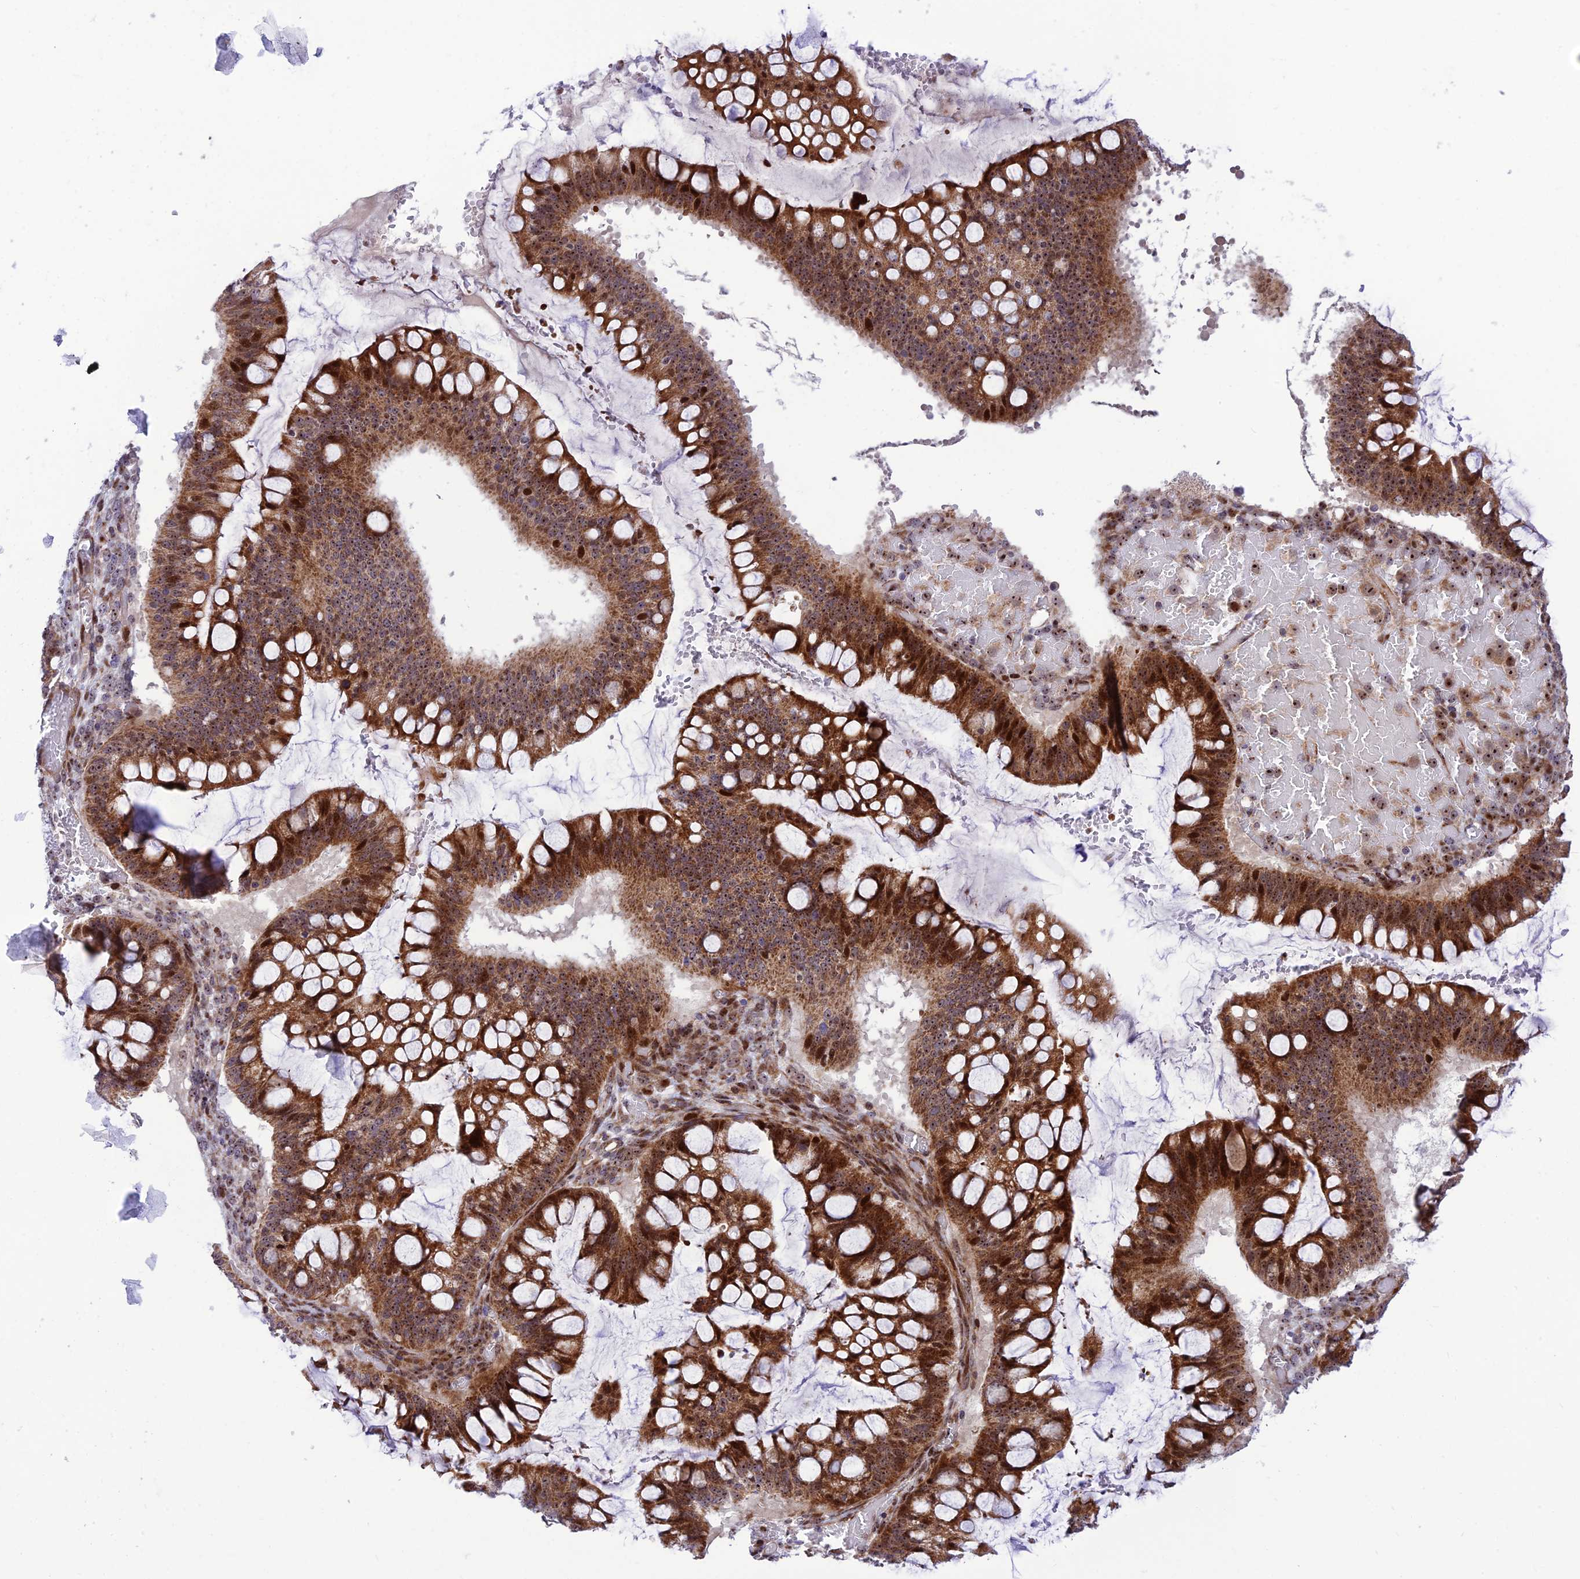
{"staining": {"intensity": "strong", "quantity": ">75%", "location": "cytoplasmic/membranous"}, "tissue": "ovarian cancer", "cell_type": "Tumor cells", "image_type": "cancer", "snomed": [{"axis": "morphology", "description": "Cystadenocarcinoma, mucinous, NOS"}, {"axis": "topography", "description": "Ovary"}], "caption": "The photomicrograph demonstrates immunohistochemical staining of ovarian cancer (mucinous cystadenocarcinoma). There is strong cytoplasmic/membranous staining is identified in about >75% of tumor cells.", "gene": "KBTBD7", "patient": {"sex": "female", "age": 73}}